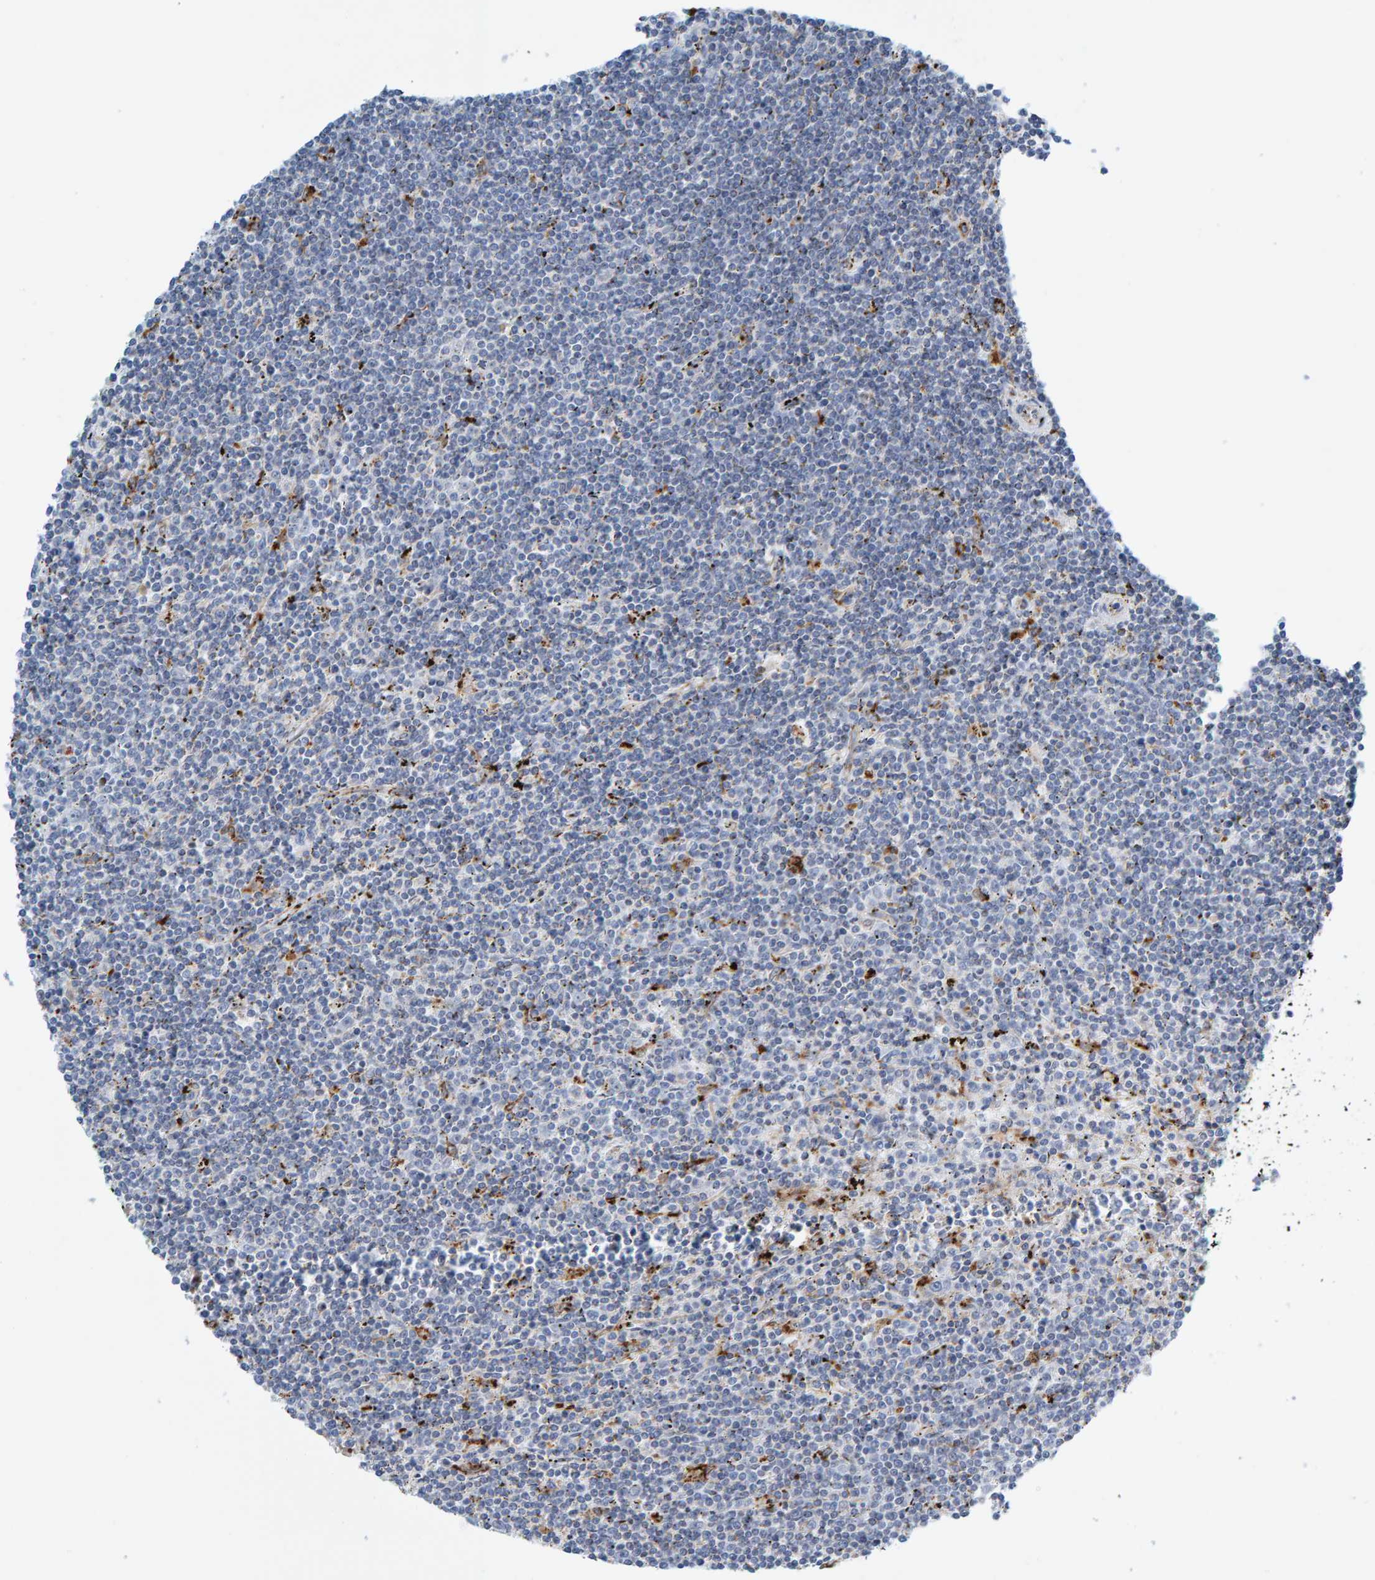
{"staining": {"intensity": "negative", "quantity": "none", "location": "none"}, "tissue": "lymphoma", "cell_type": "Tumor cells", "image_type": "cancer", "snomed": [{"axis": "morphology", "description": "Malignant lymphoma, non-Hodgkin's type, Low grade"}, {"axis": "topography", "description": "Spleen"}], "caption": "This photomicrograph is of lymphoma stained with immunohistochemistry (IHC) to label a protein in brown with the nuclei are counter-stained blue. There is no staining in tumor cells.", "gene": "BIN3", "patient": {"sex": "male", "age": 76}}